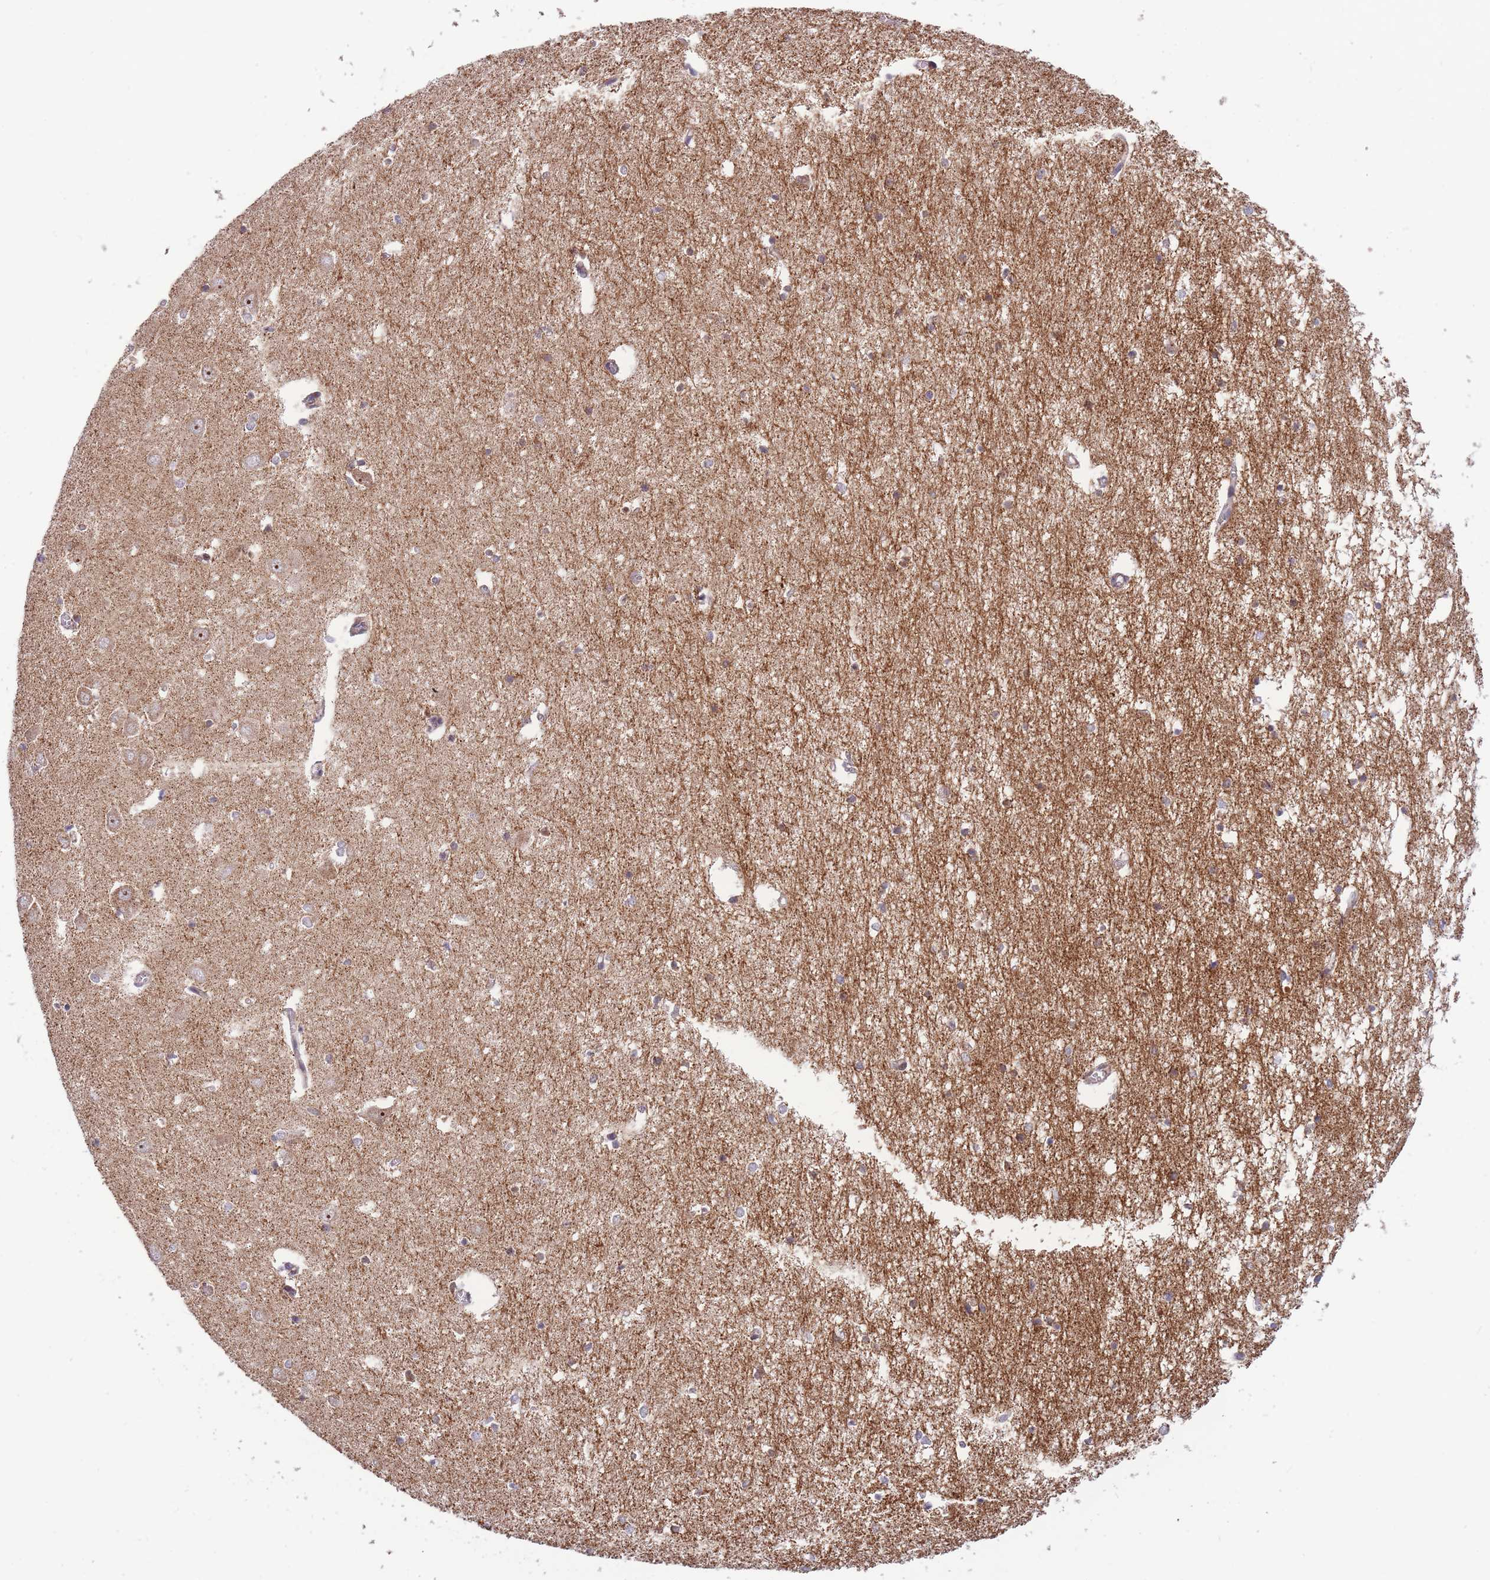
{"staining": {"intensity": "negative", "quantity": "none", "location": "none"}, "tissue": "hippocampus", "cell_type": "Glial cells", "image_type": "normal", "snomed": [{"axis": "morphology", "description": "Normal tissue, NOS"}, {"axis": "topography", "description": "Hippocampus"}], "caption": "The immunohistochemistry (IHC) micrograph has no significant staining in glial cells of hippocampus. The staining was performed using DAB (3,3'-diaminobenzidine) to visualize the protein expression in brown, while the nuclei were stained in blue with hematoxylin (Magnification: 20x).", "gene": "BOD1L1", "patient": {"sex": "male", "age": 70}}